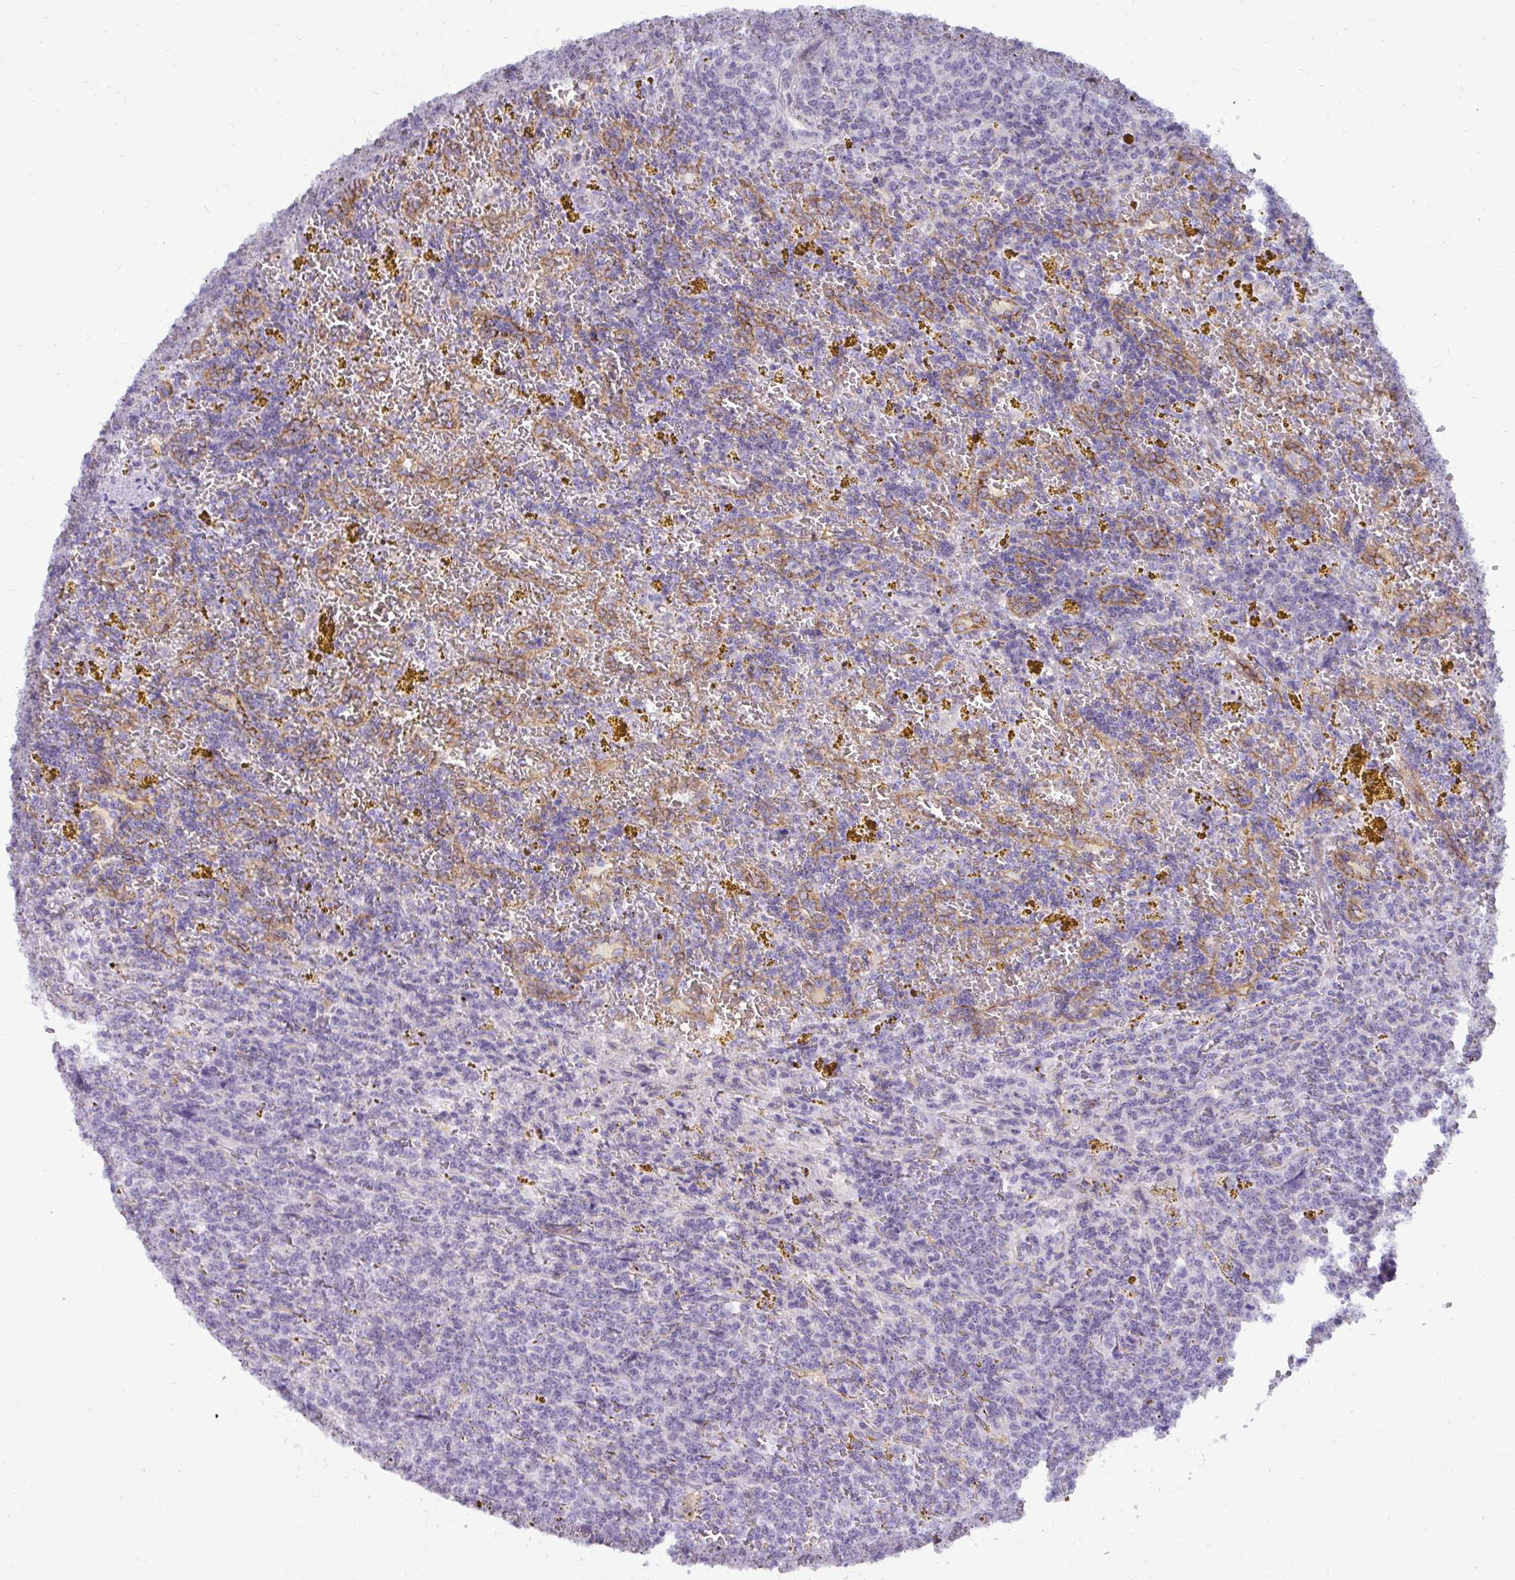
{"staining": {"intensity": "negative", "quantity": "none", "location": "none"}, "tissue": "lymphoma", "cell_type": "Tumor cells", "image_type": "cancer", "snomed": [{"axis": "morphology", "description": "Malignant lymphoma, non-Hodgkin's type, Low grade"}, {"axis": "topography", "description": "Spleen"}, {"axis": "topography", "description": "Lymph node"}], "caption": "DAB immunohistochemical staining of human lymphoma displays no significant positivity in tumor cells.", "gene": "MUS81", "patient": {"sex": "female", "age": 66}}